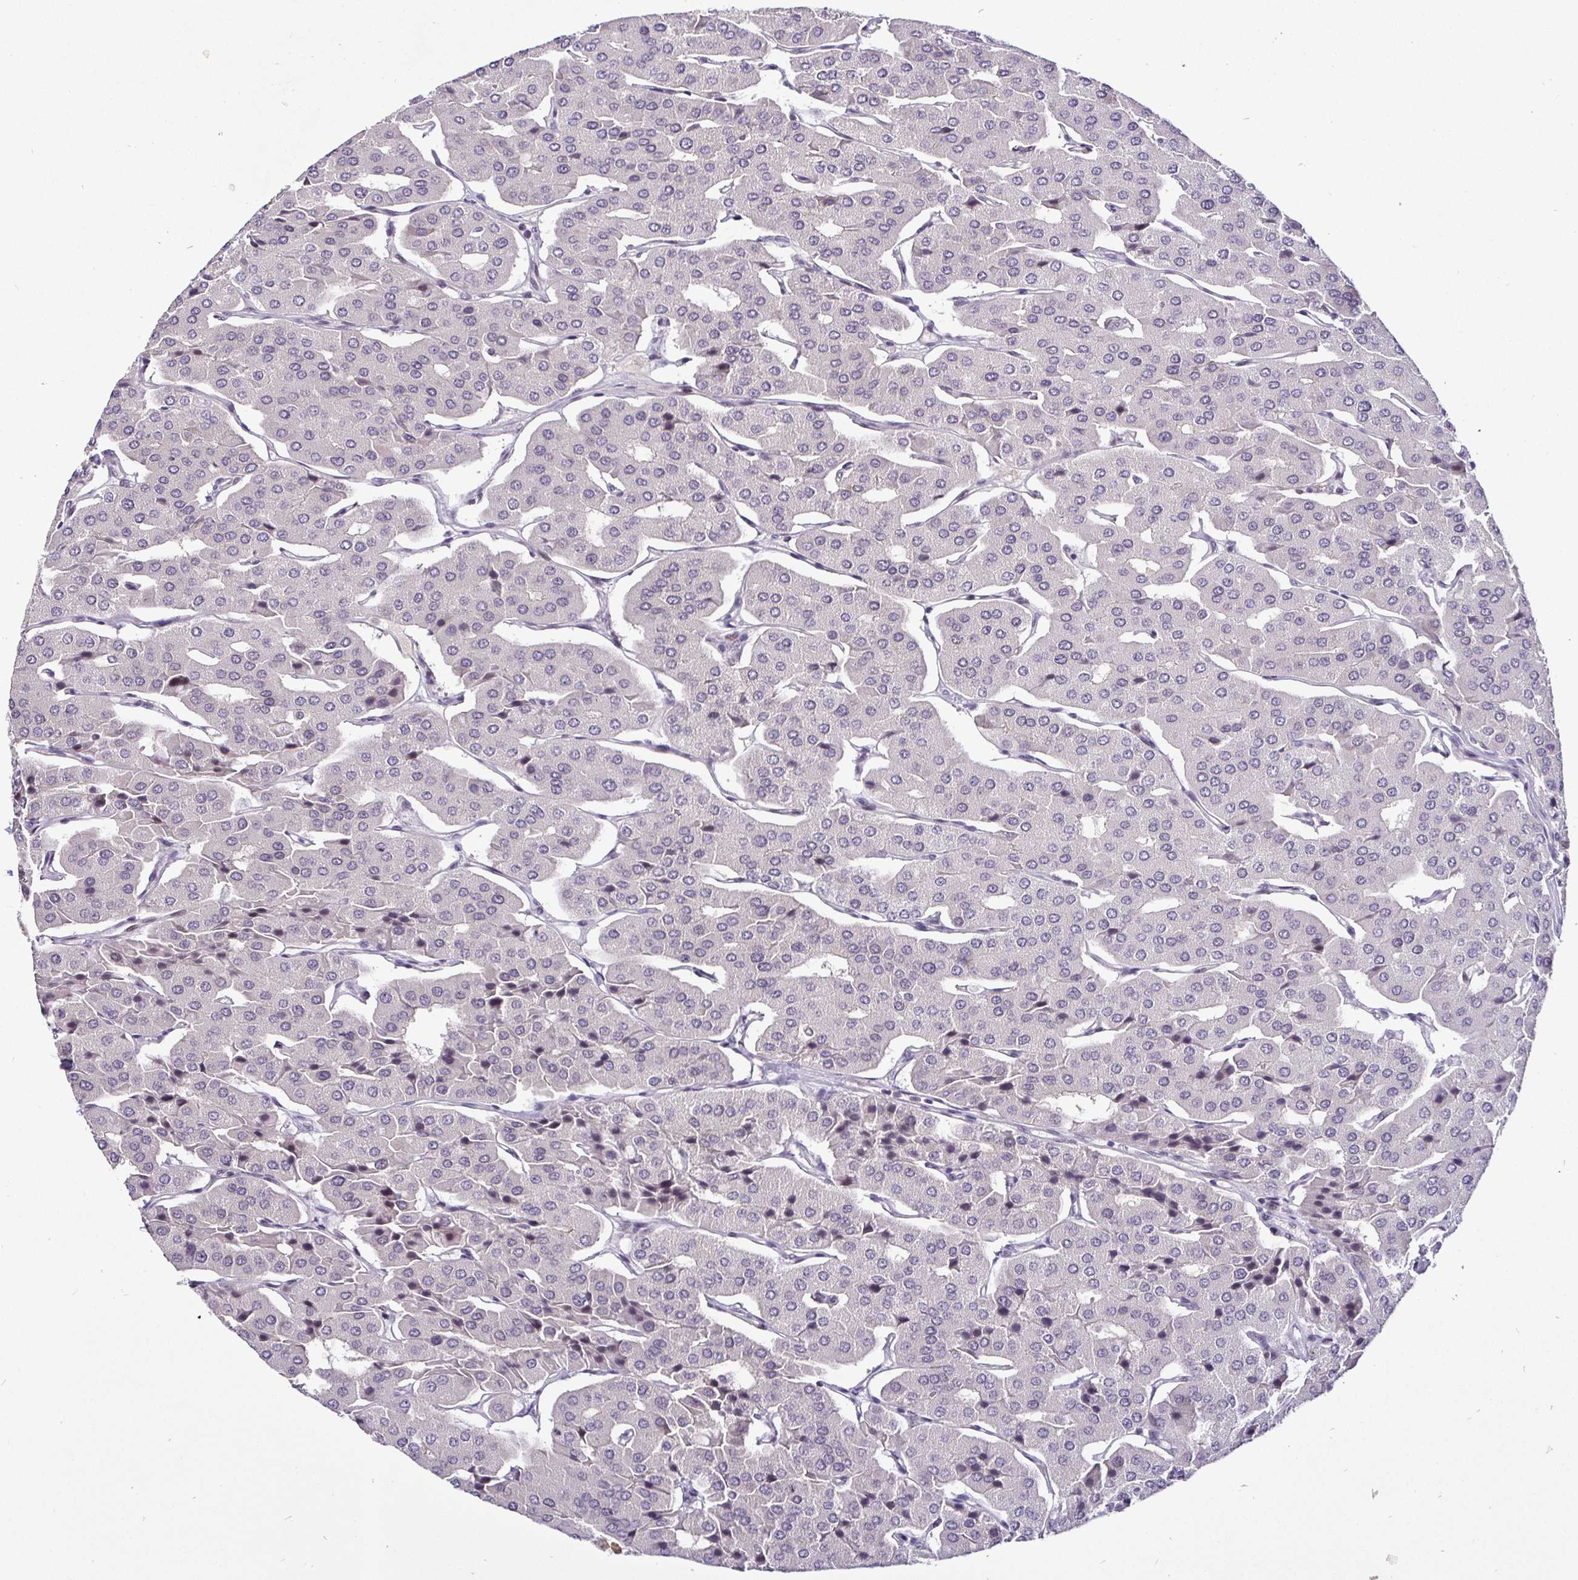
{"staining": {"intensity": "negative", "quantity": "none", "location": "none"}, "tissue": "parathyroid gland", "cell_type": "Glandular cells", "image_type": "normal", "snomed": [{"axis": "morphology", "description": "Normal tissue, NOS"}, {"axis": "morphology", "description": "Adenoma, NOS"}, {"axis": "topography", "description": "Parathyroid gland"}], "caption": "DAB immunohistochemical staining of unremarkable human parathyroid gland exhibits no significant staining in glandular cells.", "gene": "NUP188", "patient": {"sex": "female", "age": 86}}